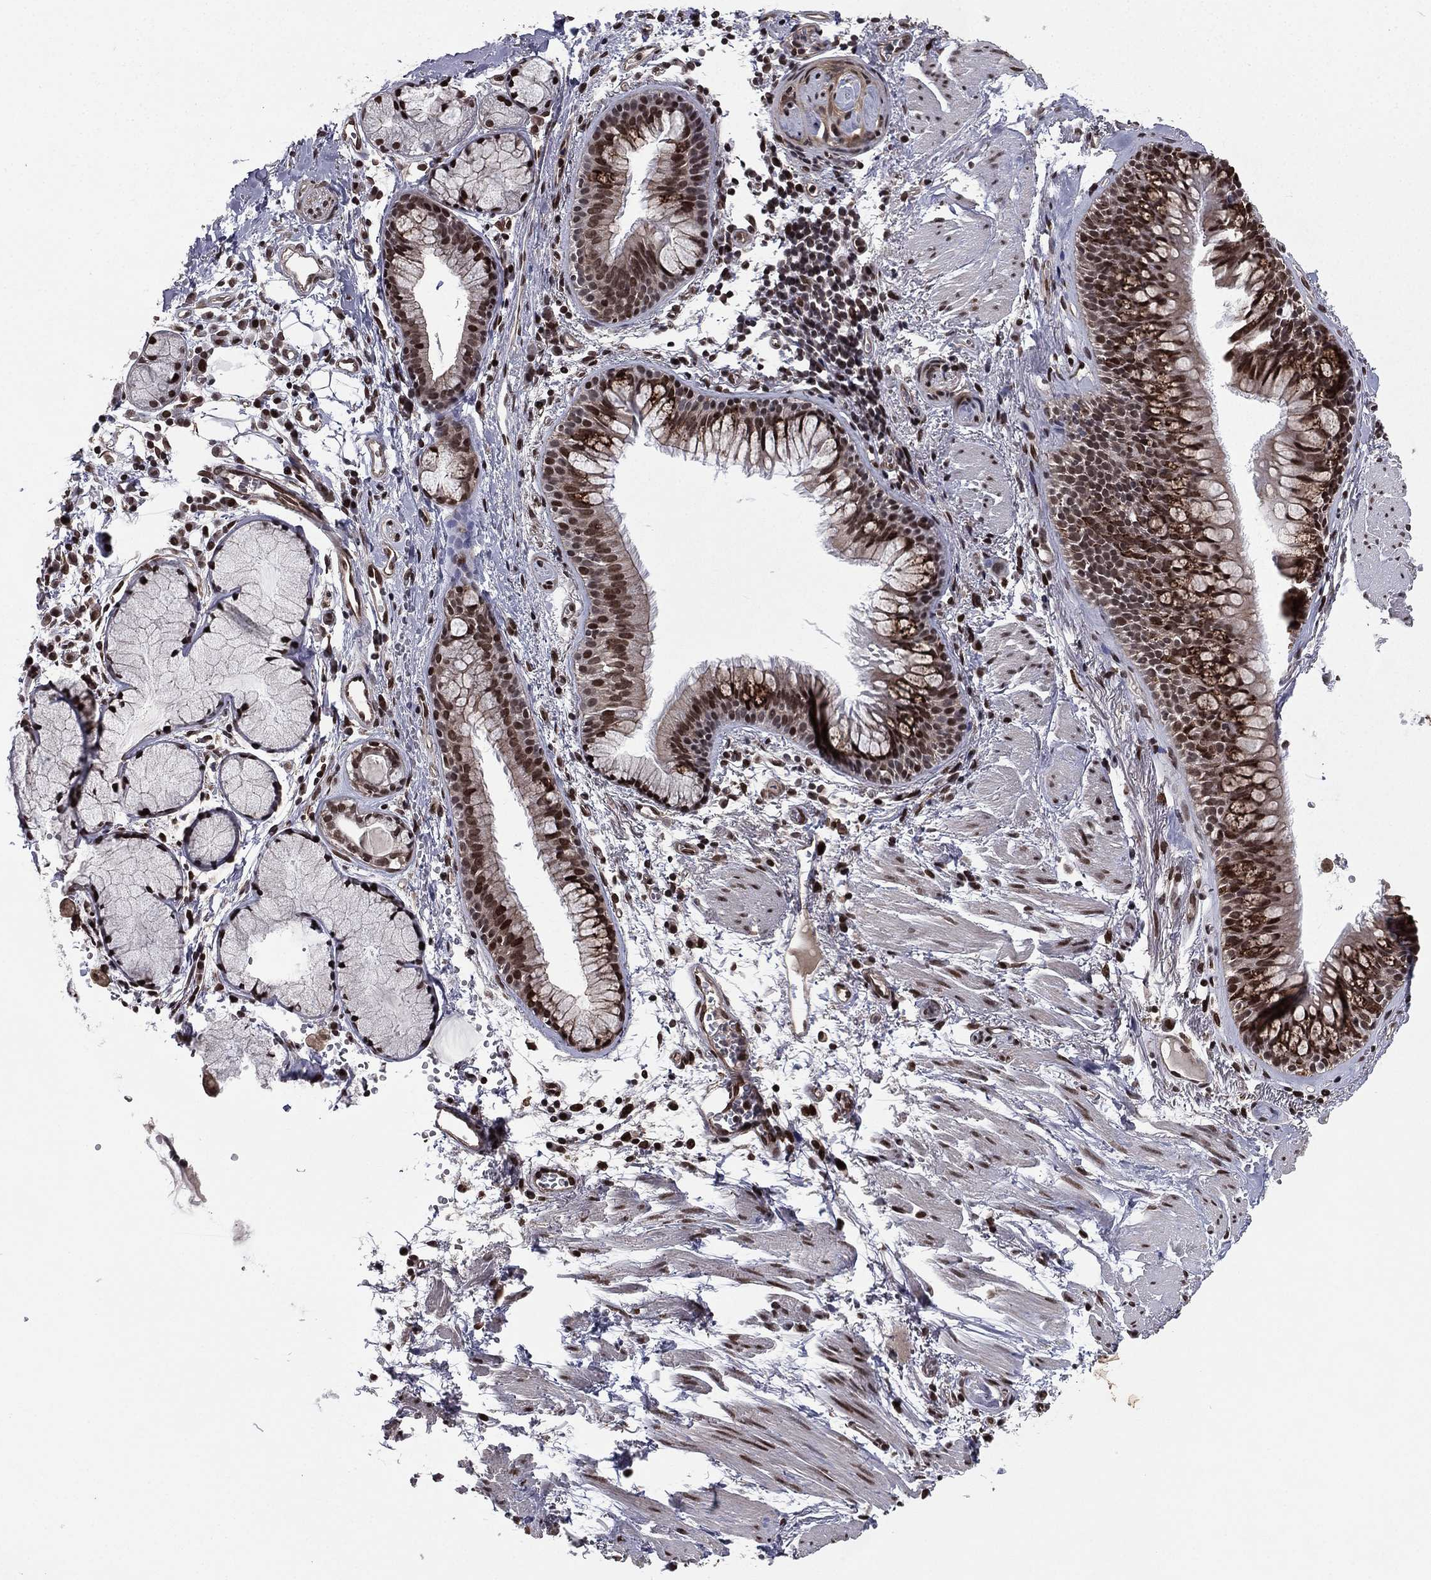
{"staining": {"intensity": "moderate", "quantity": ">75%", "location": "nuclear"}, "tissue": "bronchus", "cell_type": "Respiratory epithelial cells", "image_type": "normal", "snomed": [{"axis": "morphology", "description": "Normal tissue, NOS"}, {"axis": "morphology", "description": "Squamous cell carcinoma, NOS"}, {"axis": "topography", "description": "Cartilage tissue"}, {"axis": "topography", "description": "Bronchus"}], "caption": "A photomicrograph of human bronchus stained for a protein shows moderate nuclear brown staining in respiratory epithelial cells.", "gene": "RARB", "patient": {"sex": "male", "age": 72}}